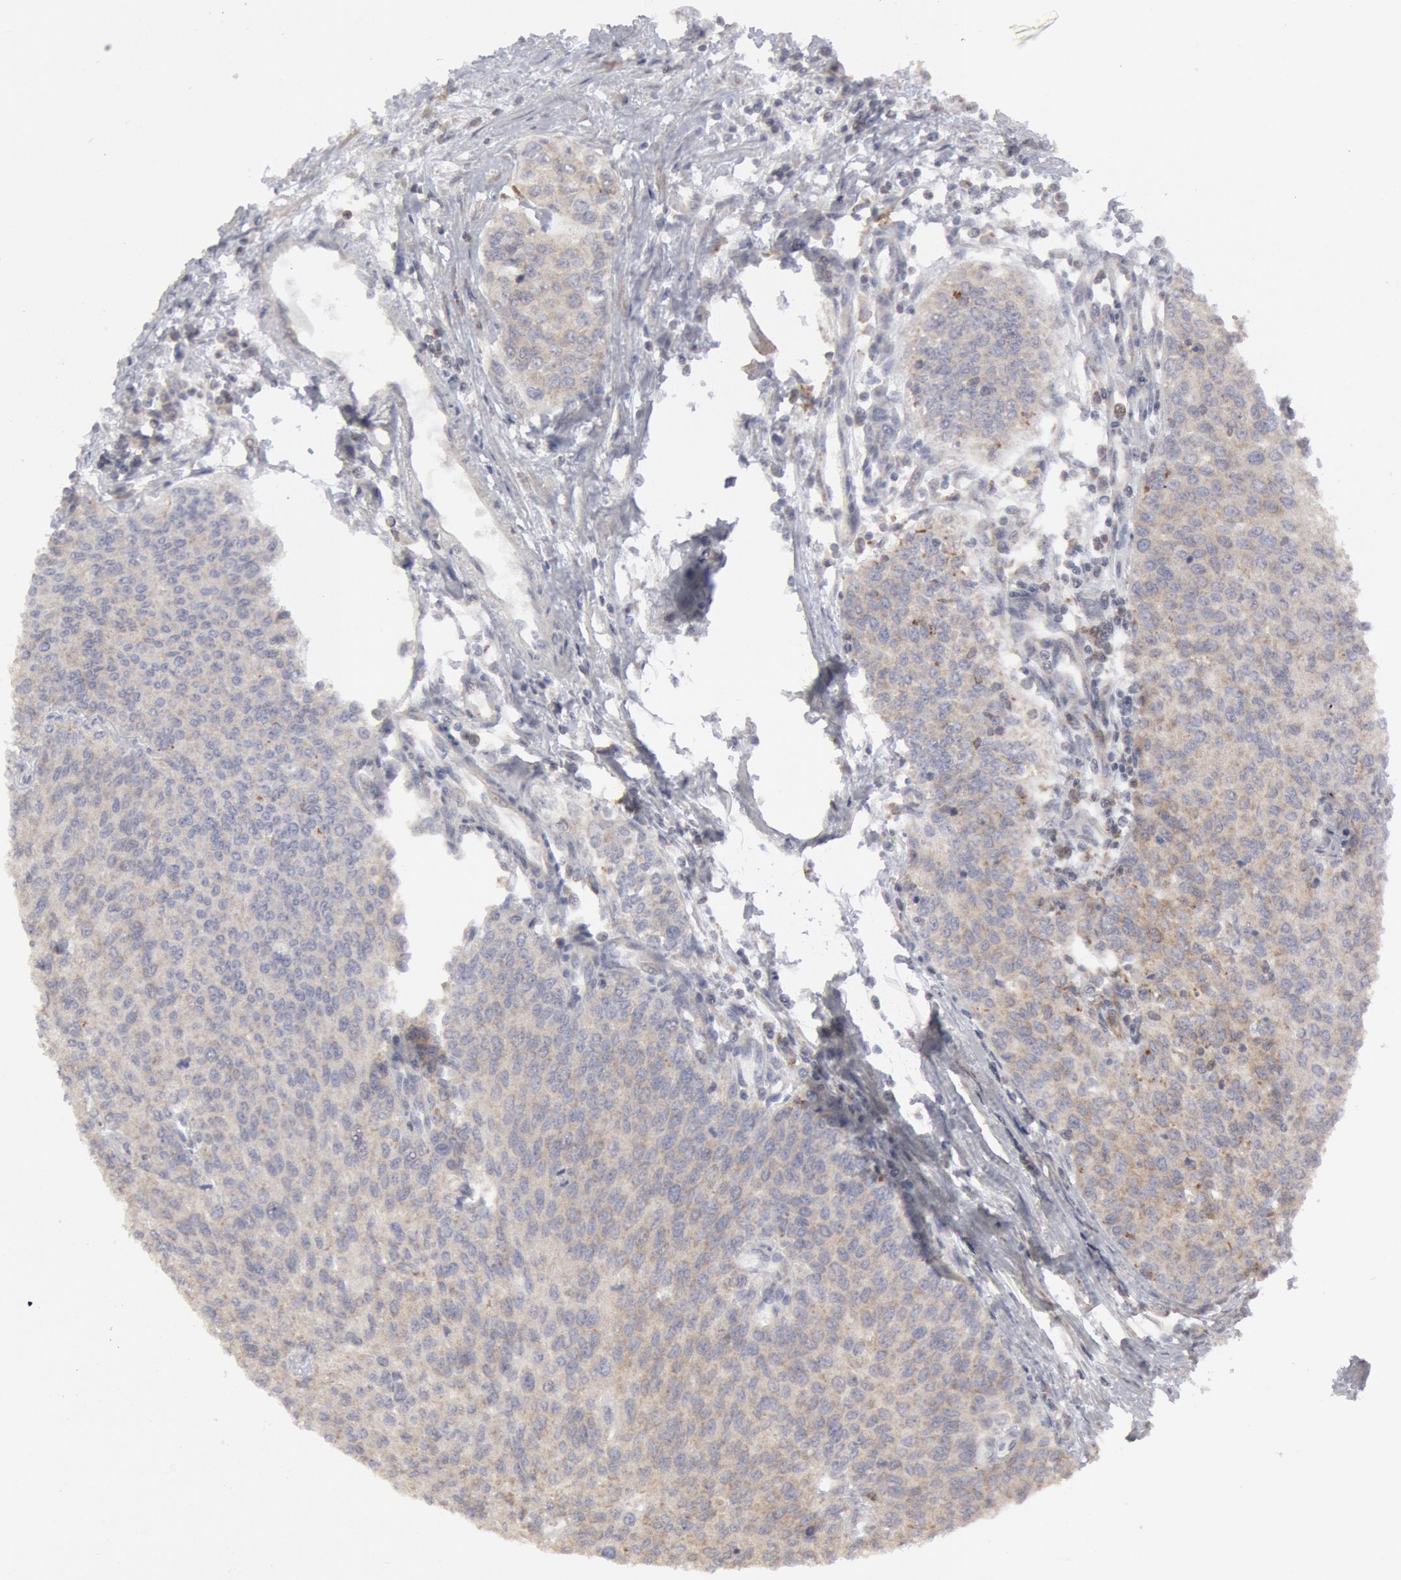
{"staining": {"intensity": "negative", "quantity": "none", "location": "none"}, "tissue": "urothelial cancer", "cell_type": "Tumor cells", "image_type": "cancer", "snomed": [{"axis": "morphology", "description": "Urothelial carcinoma, Low grade"}, {"axis": "topography", "description": "Urinary bladder"}], "caption": "The histopathology image reveals no significant staining in tumor cells of urothelial carcinoma (low-grade).", "gene": "OSBPL8", "patient": {"sex": "female", "age": 73}}